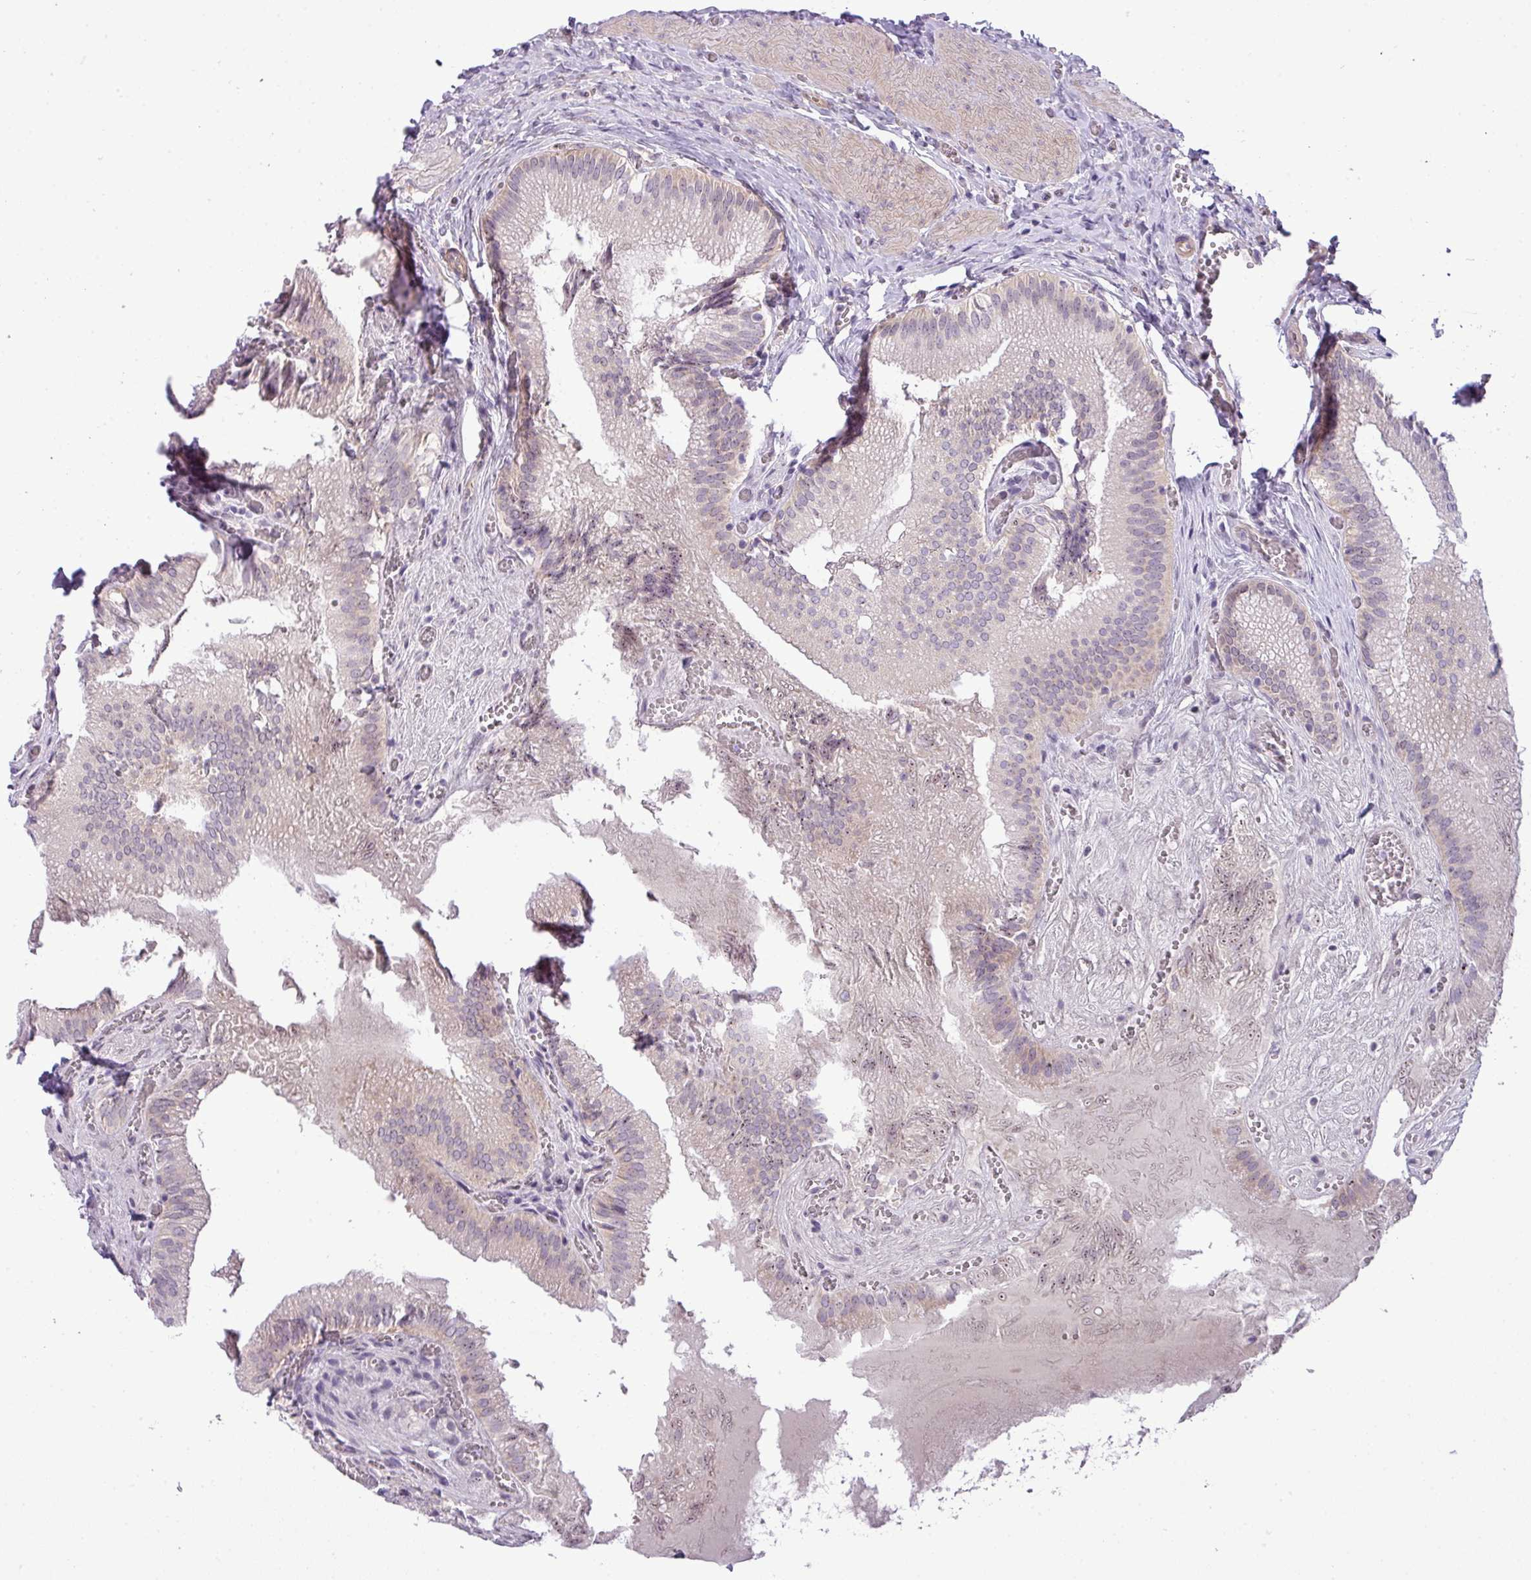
{"staining": {"intensity": "weak", "quantity": "<25%", "location": "cytoplasmic/membranous"}, "tissue": "gallbladder", "cell_type": "Glandular cells", "image_type": "normal", "snomed": [{"axis": "morphology", "description": "Normal tissue, NOS"}, {"axis": "topography", "description": "Gallbladder"}, {"axis": "topography", "description": "Peripheral nerve tissue"}], "caption": "A high-resolution image shows immunohistochemistry (IHC) staining of unremarkable gallbladder, which displays no significant expression in glandular cells.", "gene": "MAK16", "patient": {"sex": "male", "age": 17}}